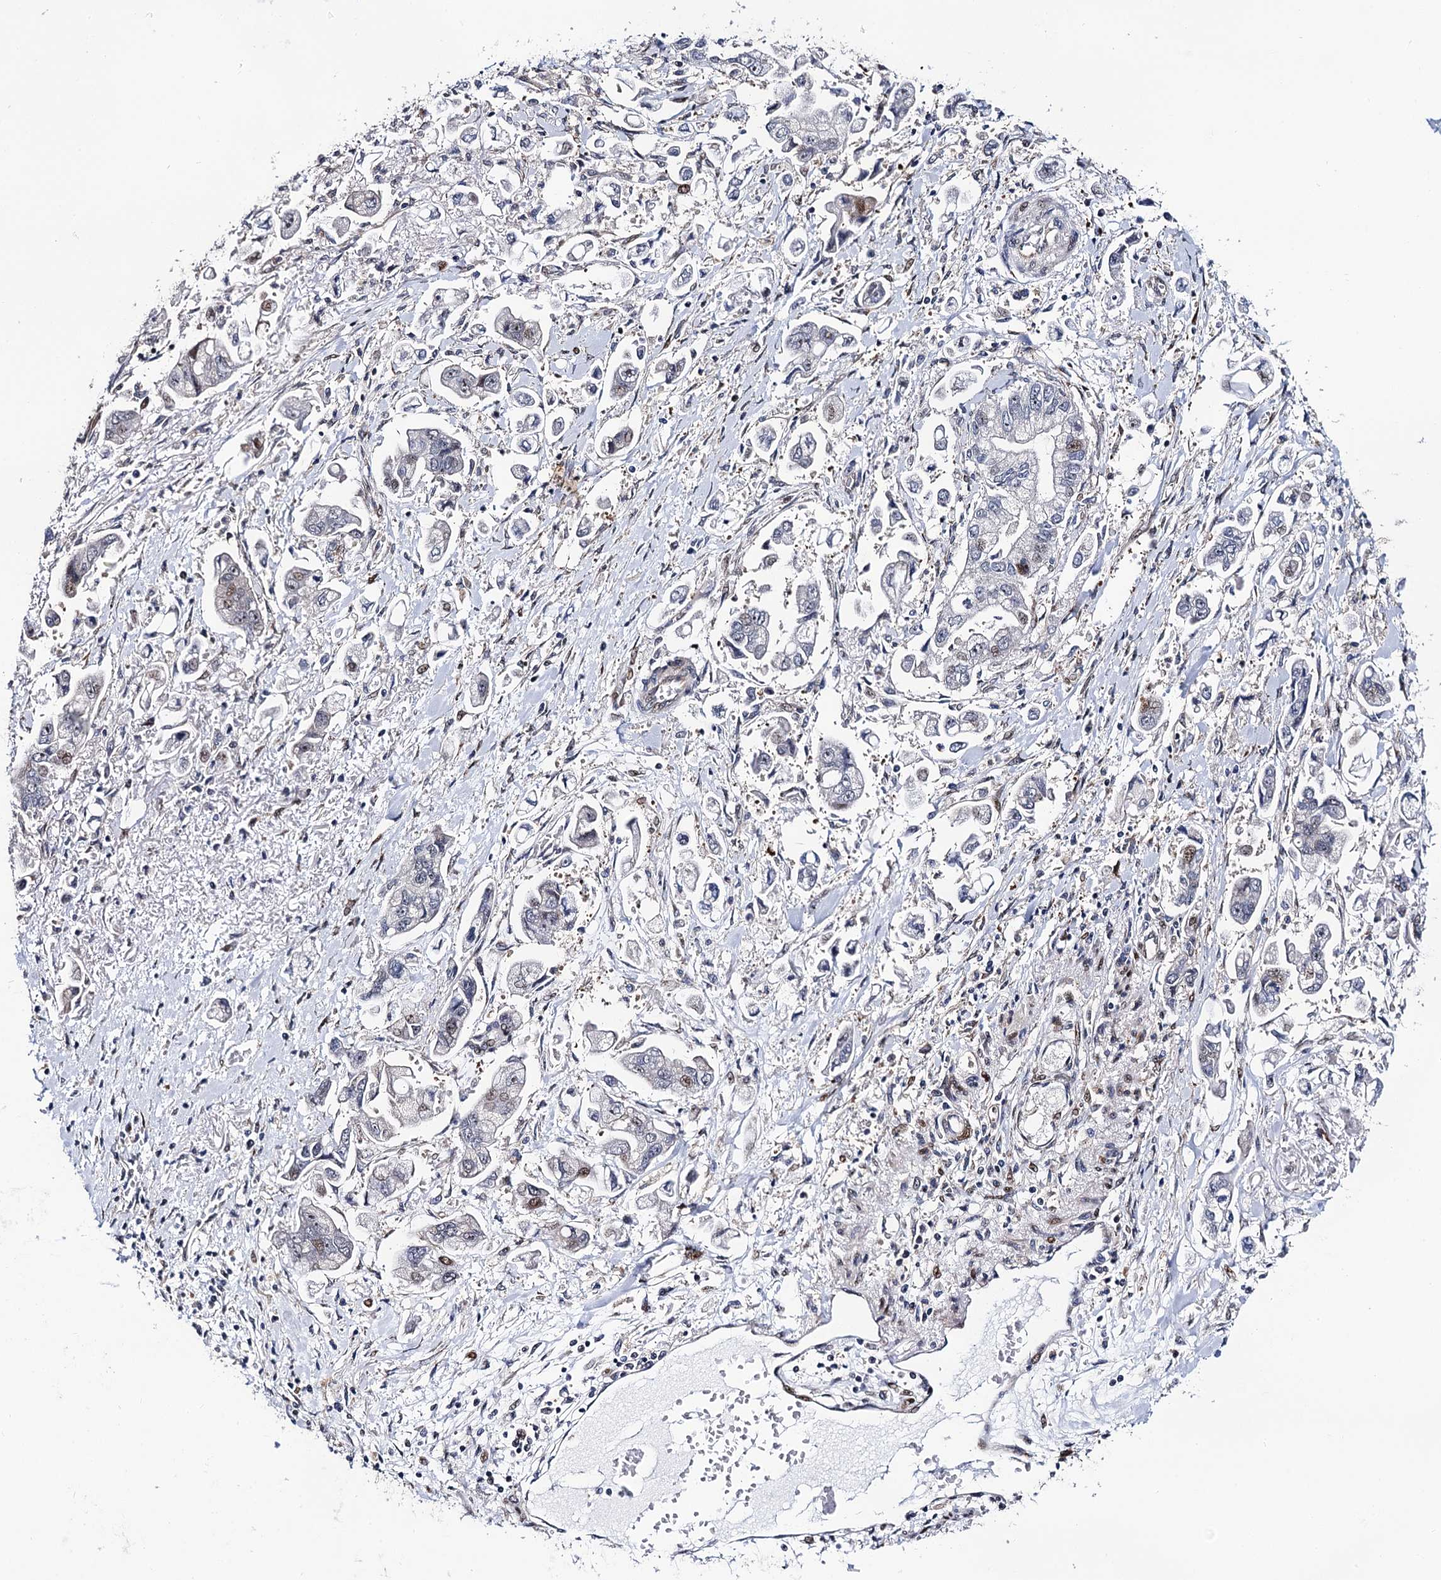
{"staining": {"intensity": "weak", "quantity": "<25%", "location": "nuclear"}, "tissue": "stomach cancer", "cell_type": "Tumor cells", "image_type": "cancer", "snomed": [{"axis": "morphology", "description": "Adenocarcinoma, NOS"}, {"axis": "topography", "description": "Stomach"}], "caption": "Tumor cells show no significant protein positivity in adenocarcinoma (stomach).", "gene": "TRMT112", "patient": {"sex": "male", "age": 62}}